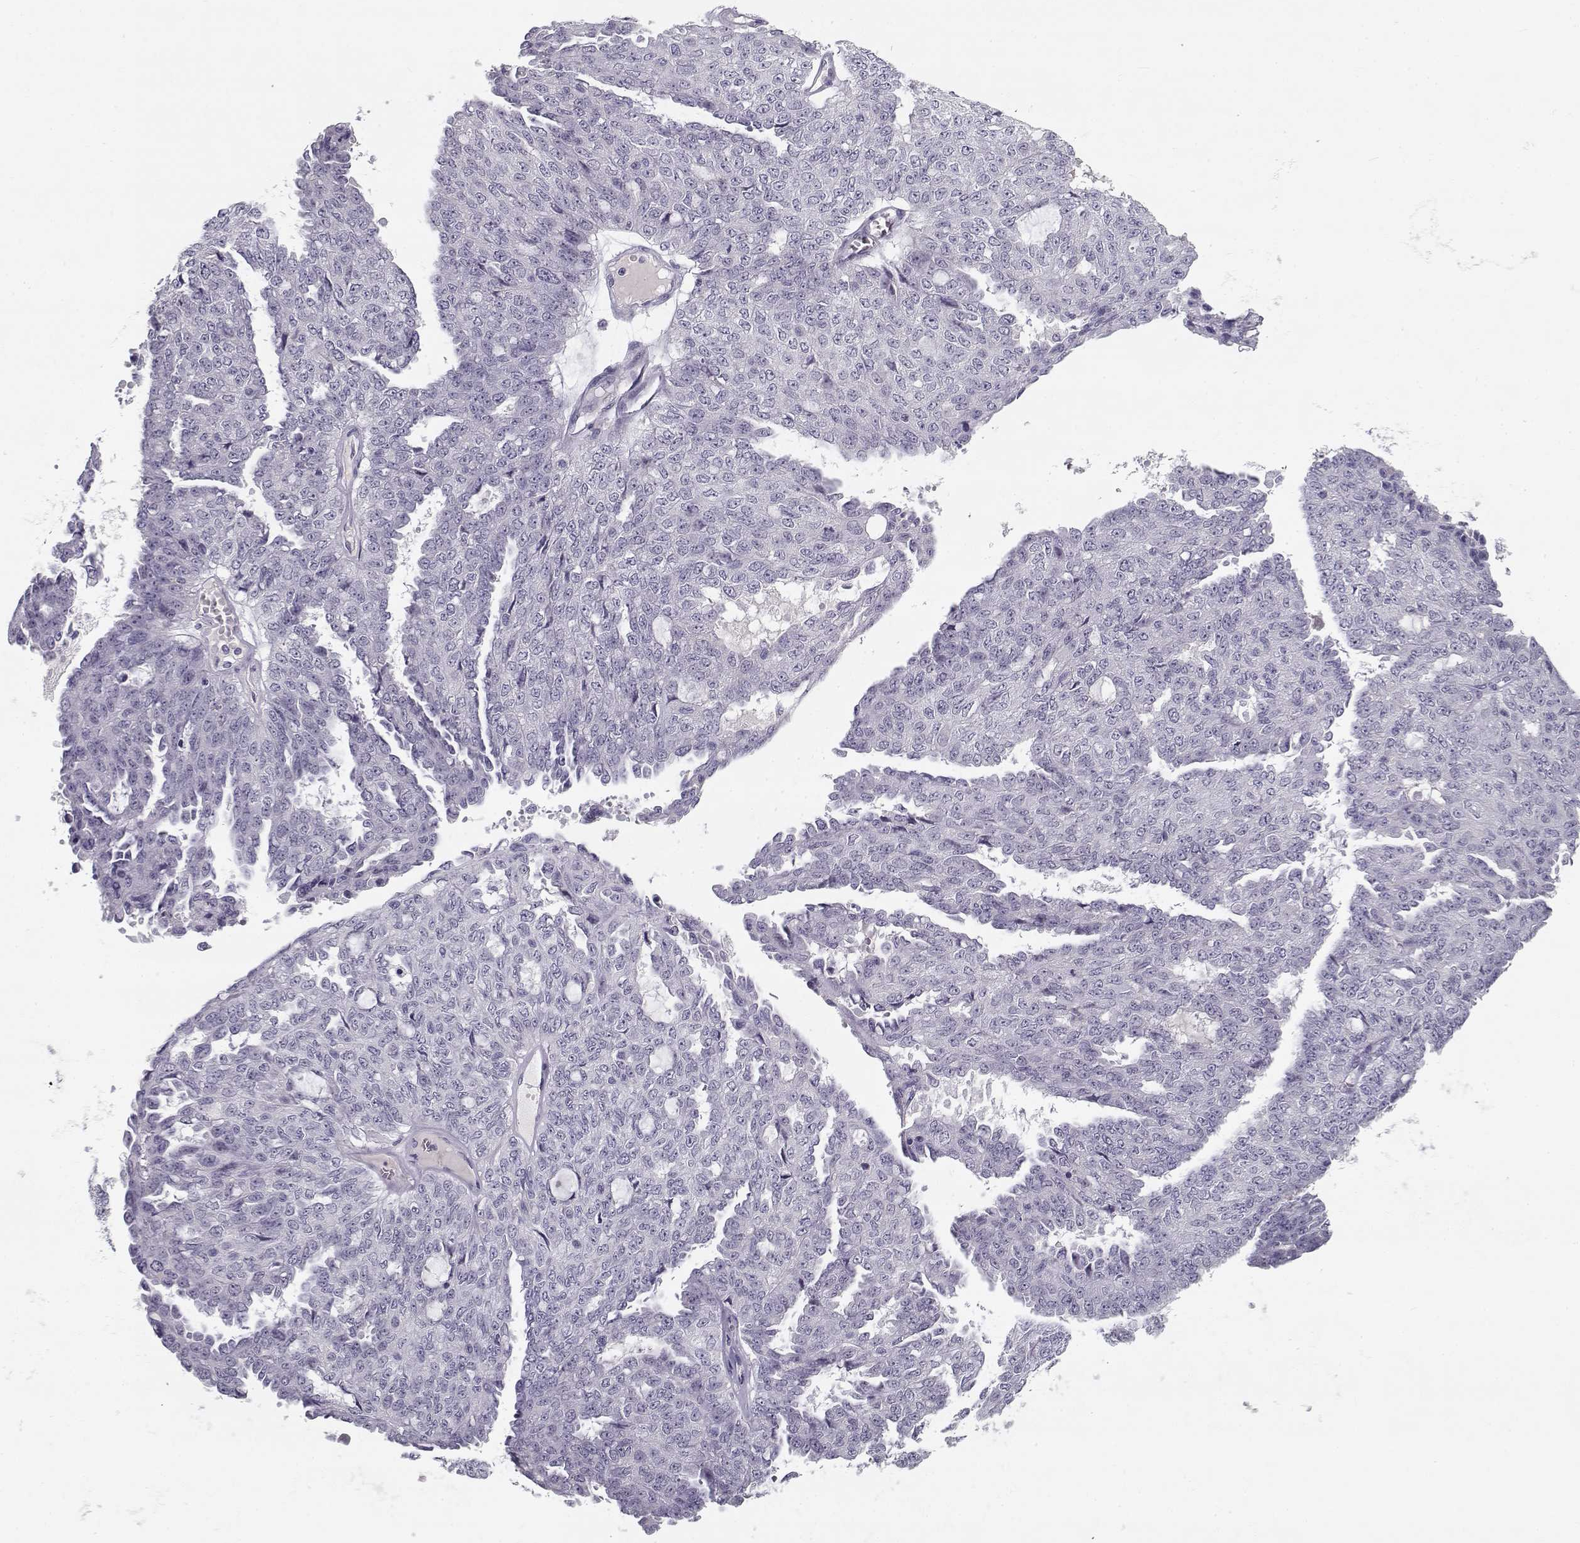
{"staining": {"intensity": "negative", "quantity": "none", "location": "none"}, "tissue": "ovarian cancer", "cell_type": "Tumor cells", "image_type": "cancer", "snomed": [{"axis": "morphology", "description": "Cystadenocarcinoma, serous, NOS"}, {"axis": "topography", "description": "Ovary"}], "caption": "Immunohistochemical staining of ovarian cancer shows no significant expression in tumor cells.", "gene": "C16orf86", "patient": {"sex": "female", "age": 71}}